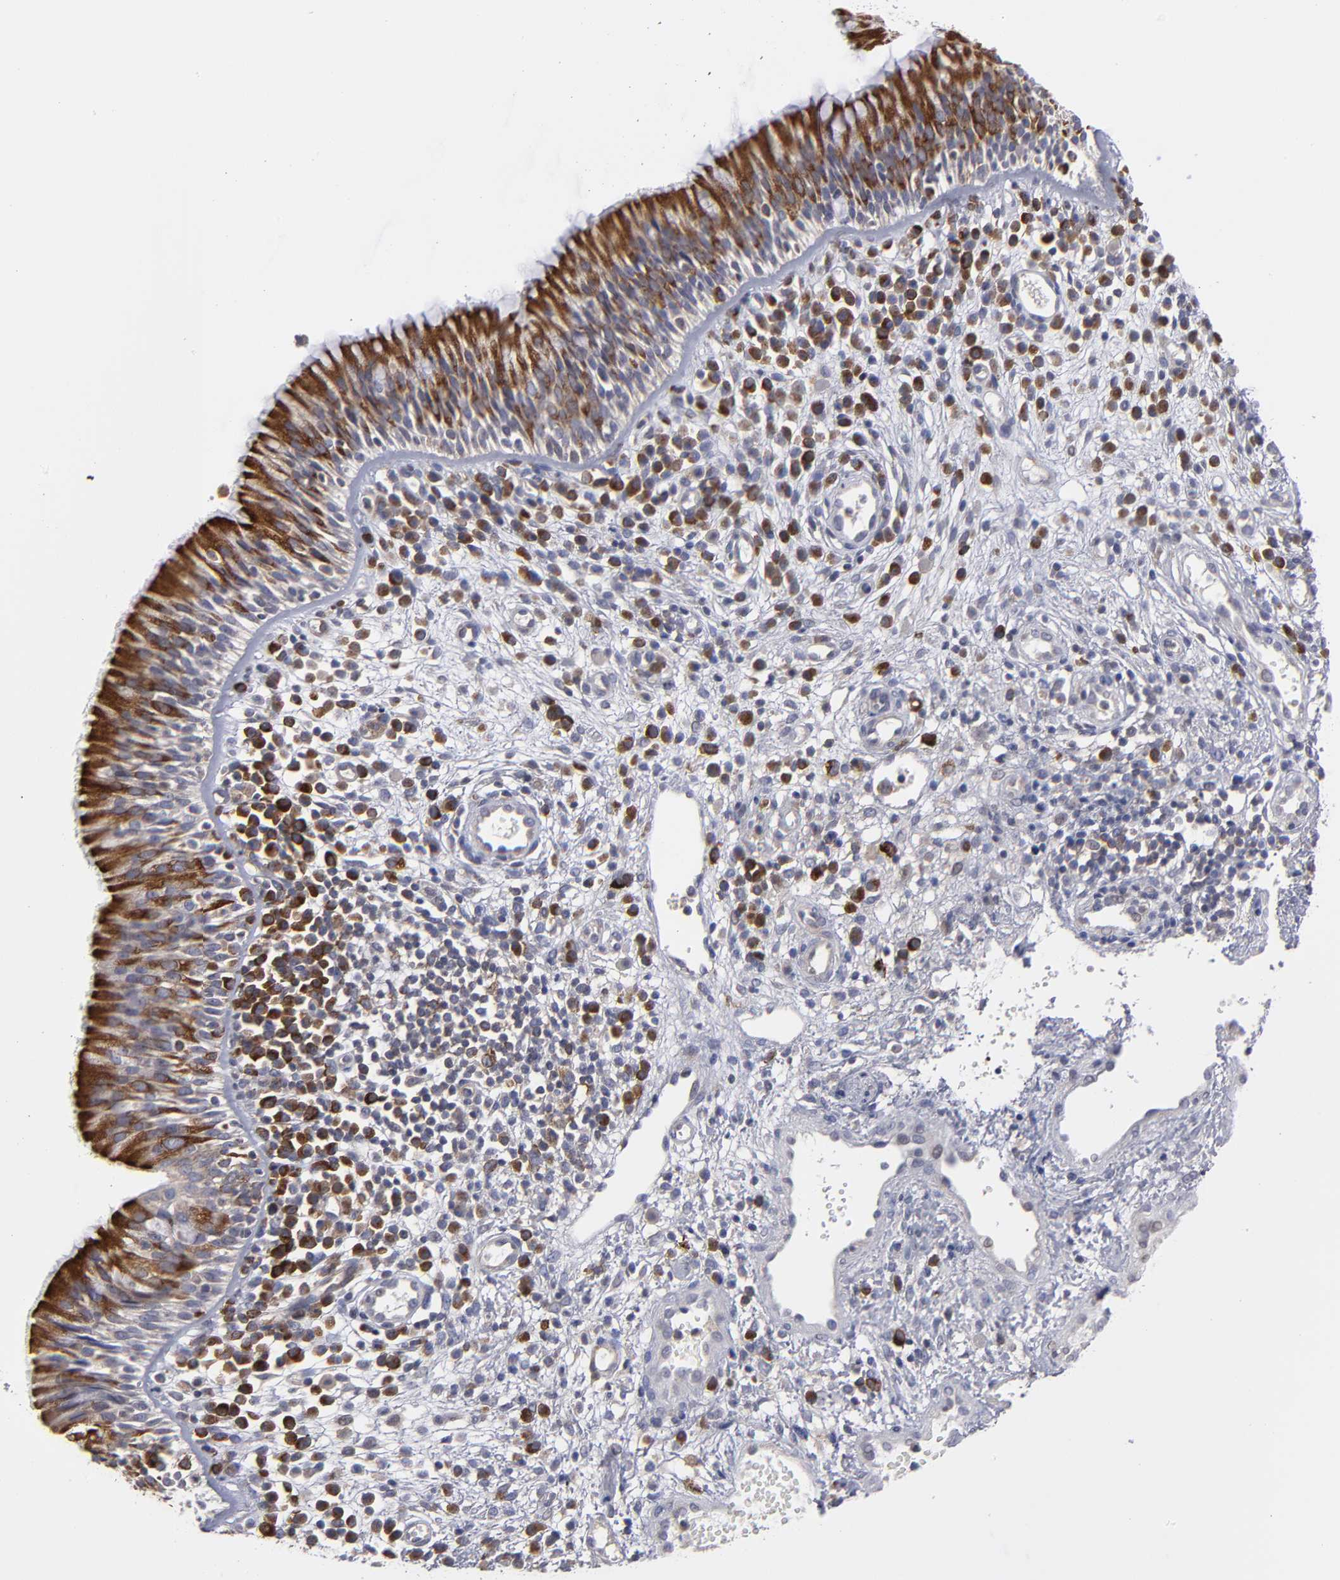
{"staining": {"intensity": "strong", "quantity": ">75%", "location": "cytoplasmic/membranous"}, "tissue": "nasopharynx", "cell_type": "Respiratory epithelial cells", "image_type": "normal", "snomed": [{"axis": "morphology", "description": "Normal tissue, NOS"}, {"axis": "morphology", "description": "Inflammation, NOS"}, {"axis": "morphology", "description": "Malignant melanoma, Metastatic site"}, {"axis": "topography", "description": "Nasopharynx"}], "caption": "Brown immunohistochemical staining in normal nasopharynx demonstrates strong cytoplasmic/membranous positivity in about >75% of respiratory epithelial cells. The protein of interest is stained brown, and the nuclei are stained in blue (DAB IHC with brightfield microscopy, high magnification).", "gene": "CEP97", "patient": {"sex": "female", "age": 55}}